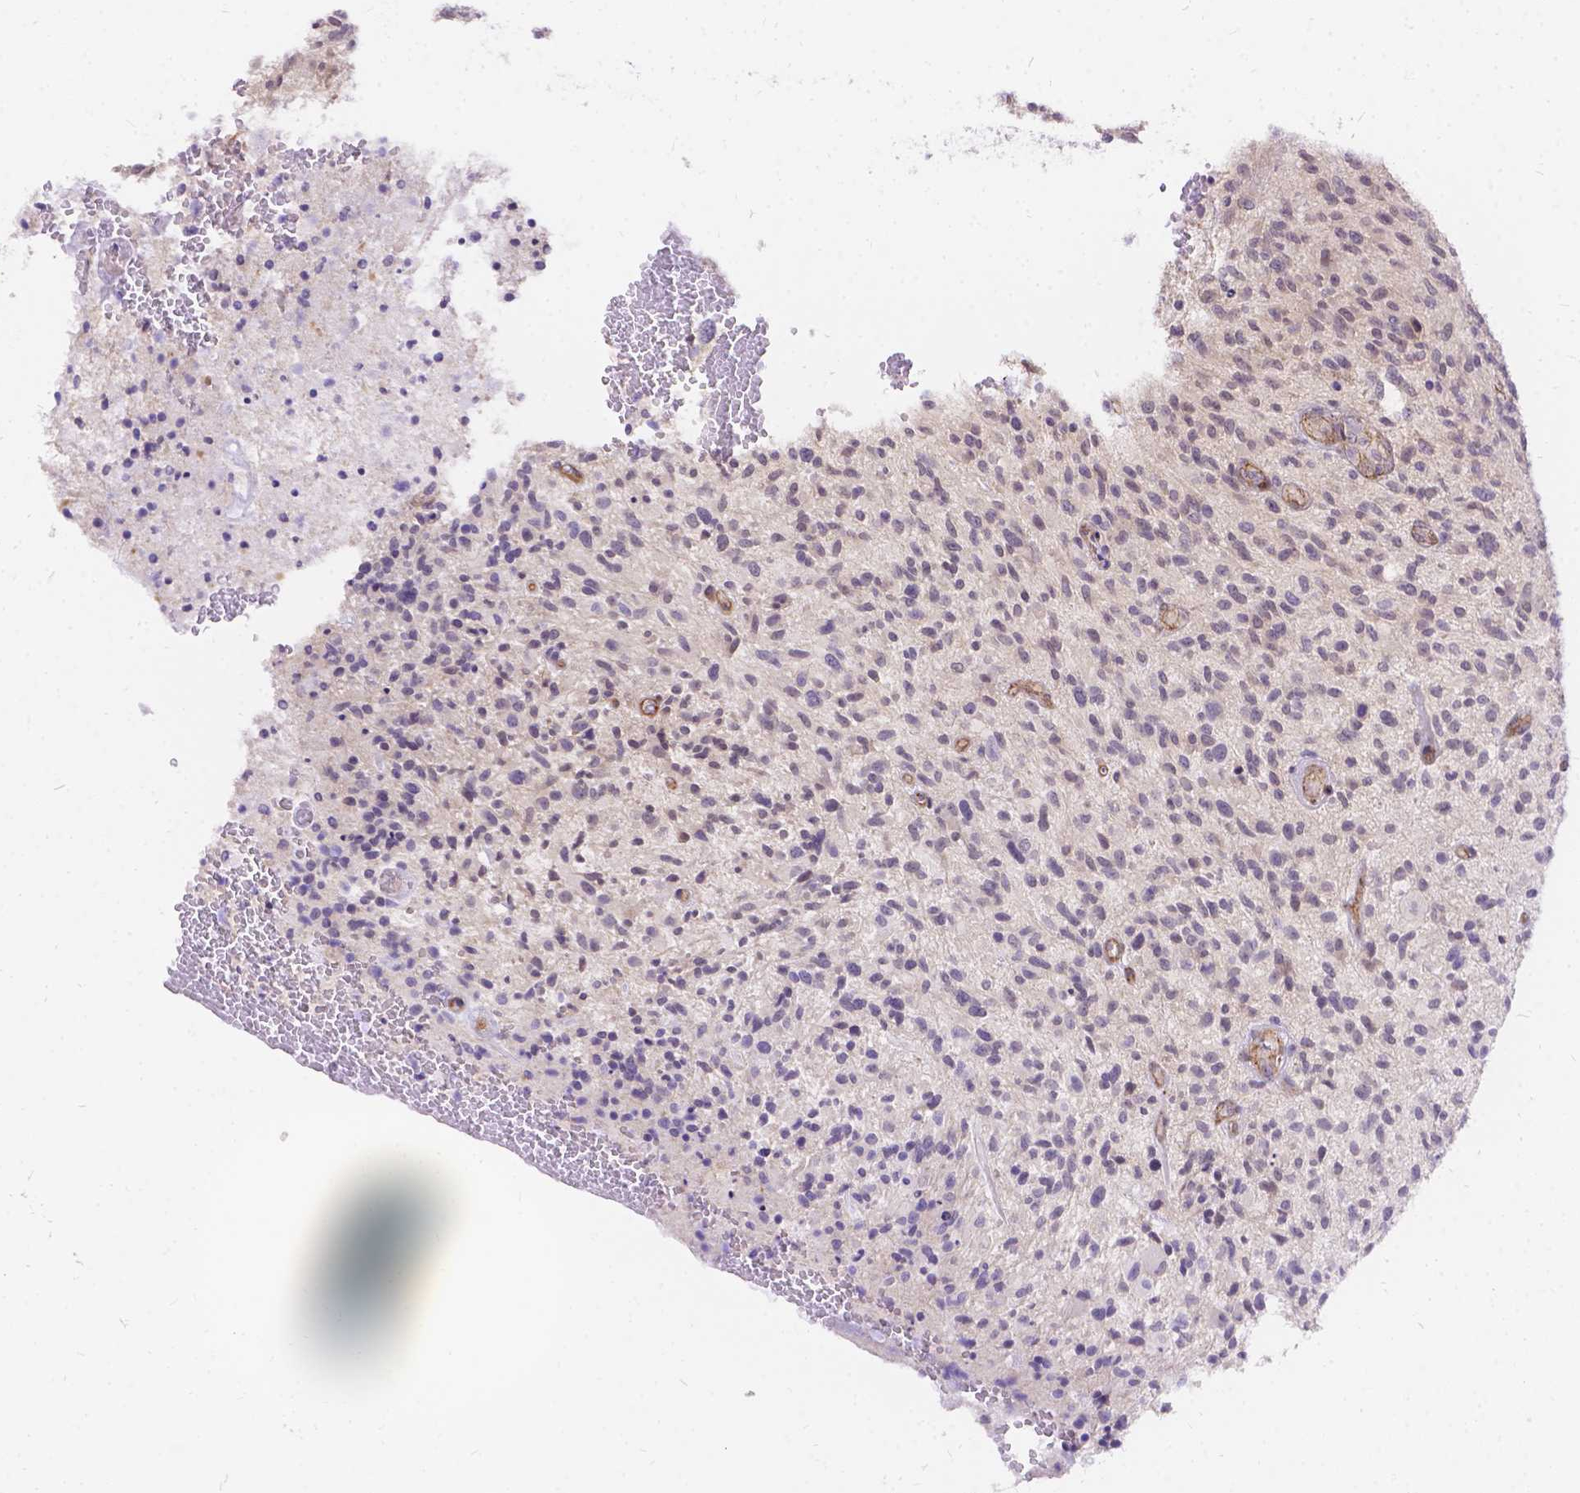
{"staining": {"intensity": "negative", "quantity": "none", "location": "none"}, "tissue": "glioma", "cell_type": "Tumor cells", "image_type": "cancer", "snomed": [{"axis": "morphology", "description": "Glioma, malignant, High grade"}, {"axis": "topography", "description": "Brain"}], "caption": "A photomicrograph of high-grade glioma (malignant) stained for a protein reveals no brown staining in tumor cells.", "gene": "PALS1", "patient": {"sex": "male", "age": 47}}